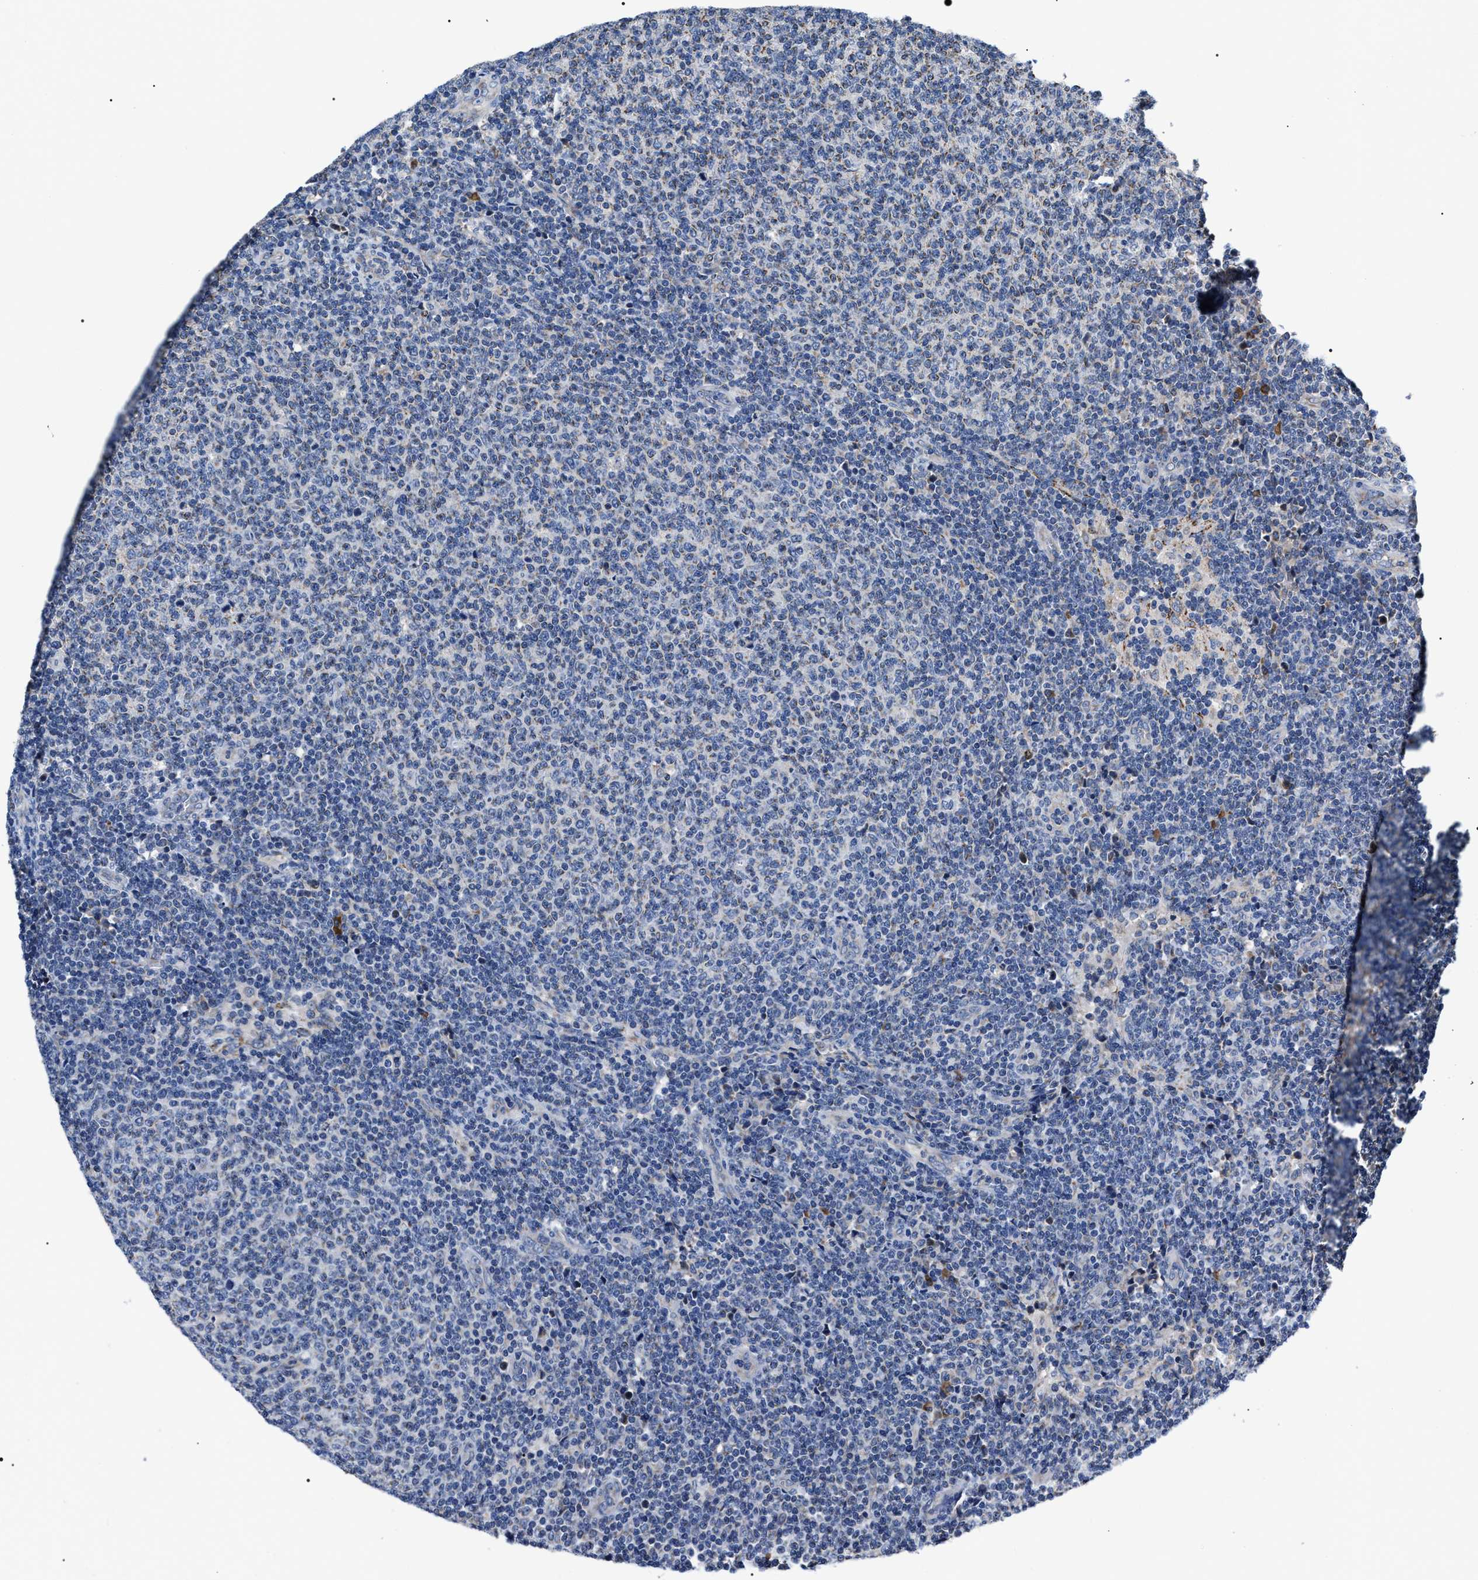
{"staining": {"intensity": "moderate", "quantity": "<25%", "location": "cytoplasmic/membranous"}, "tissue": "lymphoma", "cell_type": "Tumor cells", "image_type": "cancer", "snomed": [{"axis": "morphology", "description": "Malignant lymphoma, non-Hodgkin's type, Low grade"}, {"axis": "topography", "description": "Lymph node"}], "caption": "Human lymphoma stained with a protein marker exhibits moderate staining in tumor cells.", "gene": "MACC1", "patient": {"sex": "male", "age": 66}}